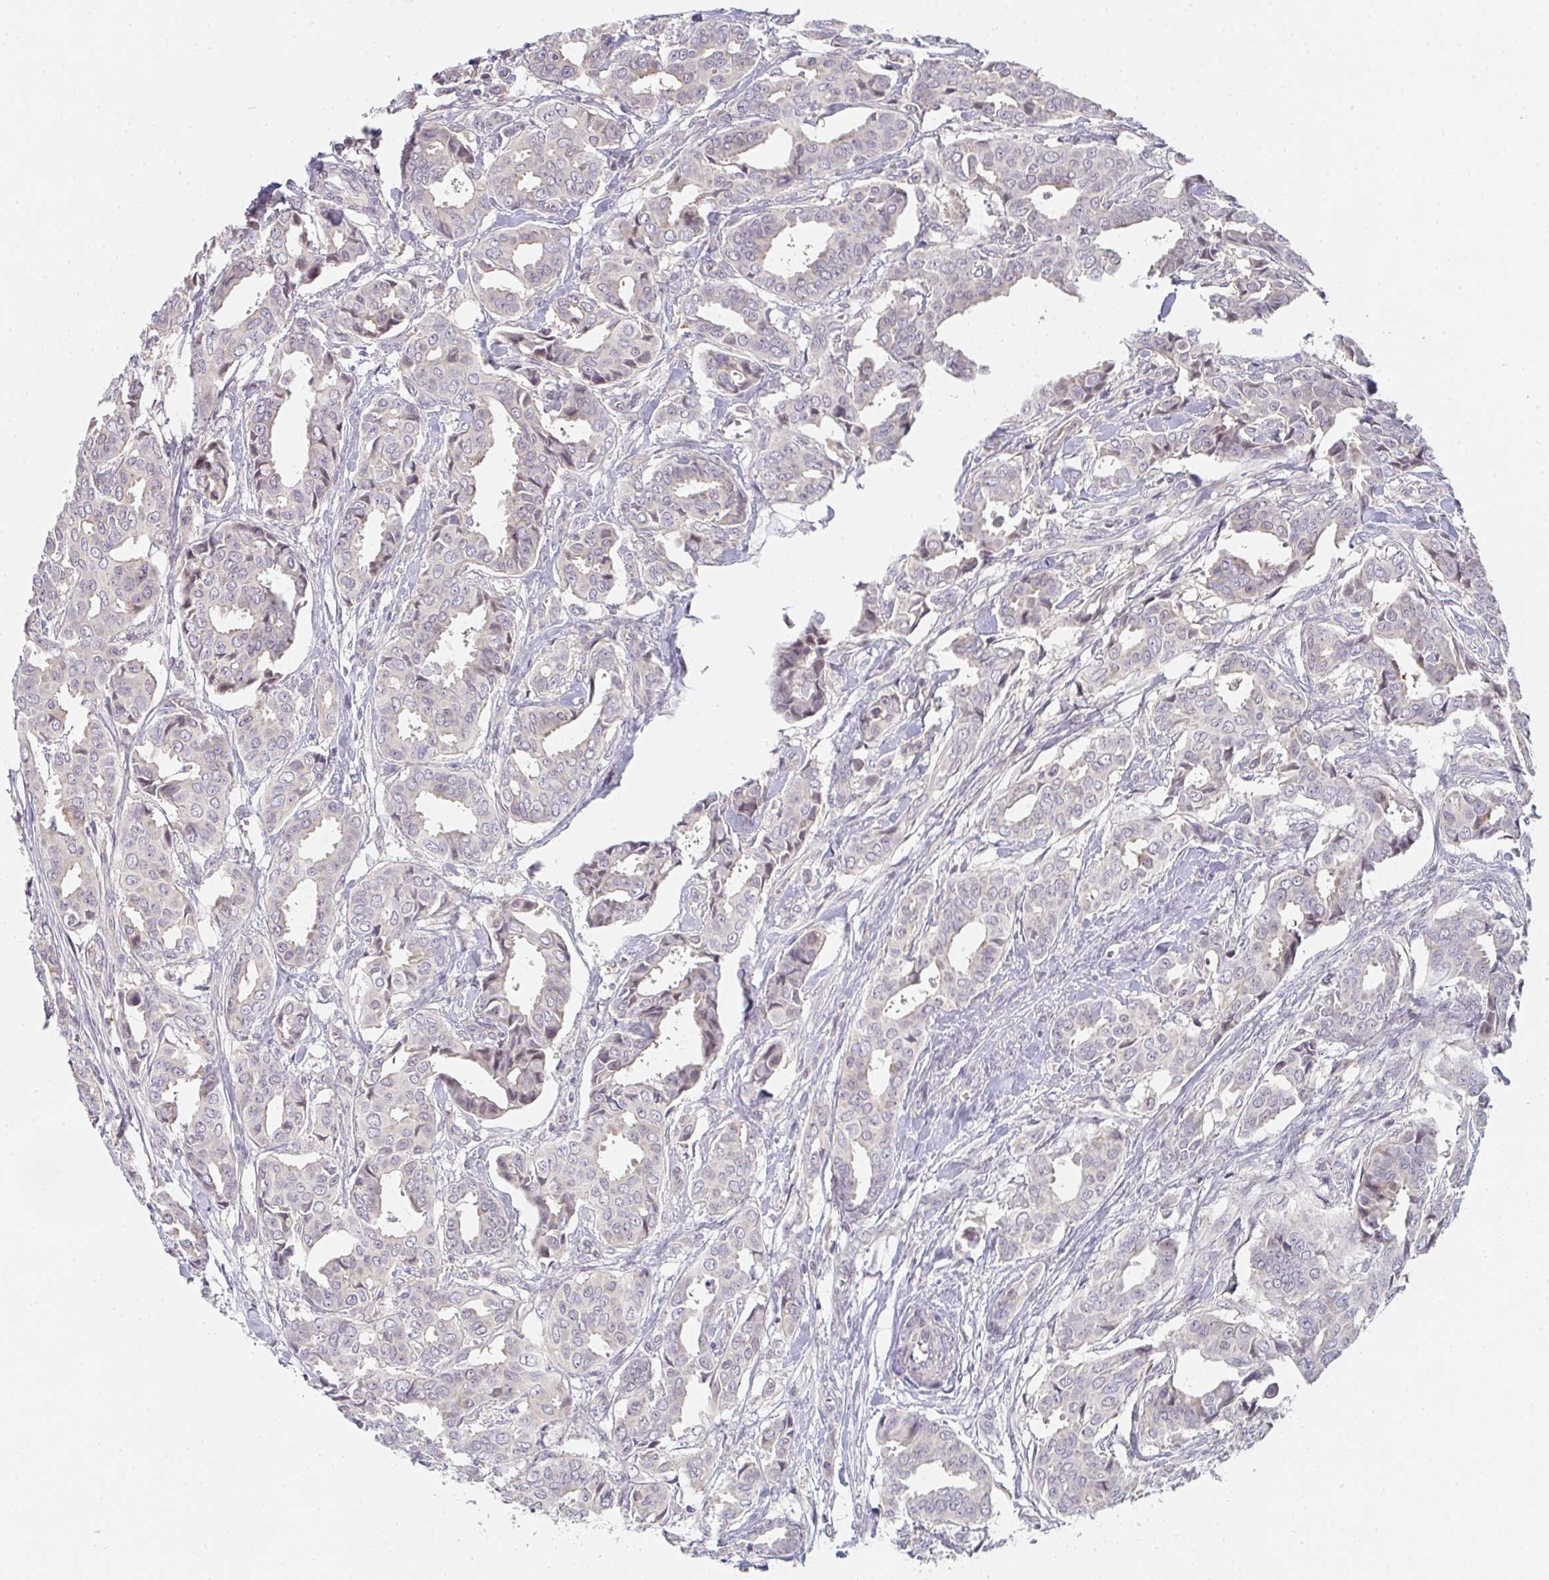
{"staining": {"intensity": "negative", "quantity": "none", "location": "none"}, "tissue": "breast cancer", "cell_type": "Tumor cells", "image_type": "cancer", "snomed": [{"axis": "morphology", "description": "Duct carcinoma"}, {"axis": "topography", "description": "Breast"}], "caption": "The image demonstrates no staining of tumor cells in breast intraductal carcinoma.", "gene": "GSDMB", "patient": {"sex": "female", "age": 45}}